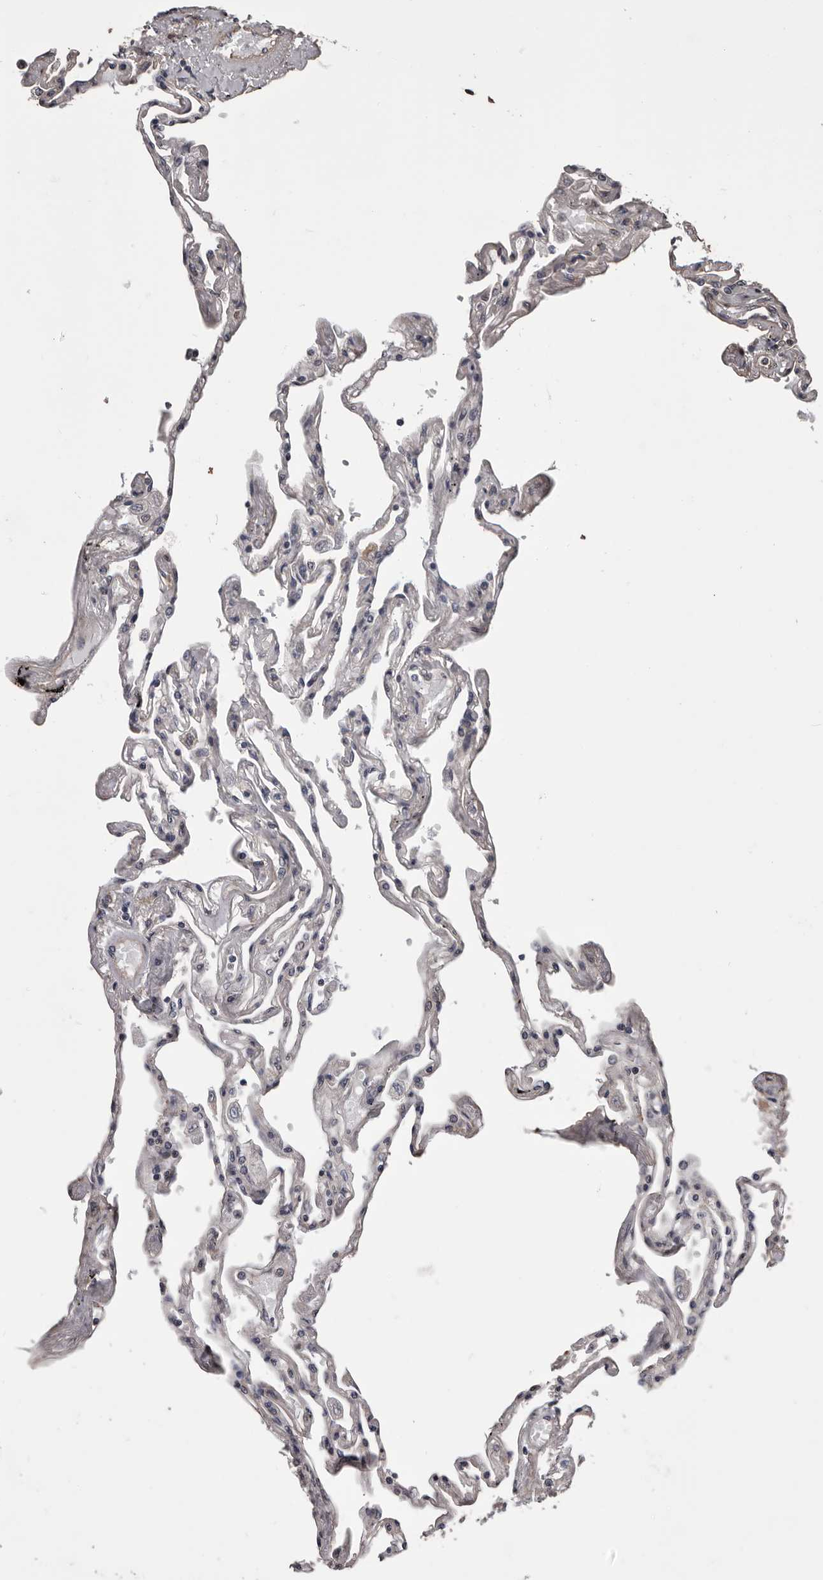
{"staining": {"intensity": "negative", "quantity": "none", "location": "none"}, "tissue": "lung", "cell_type": "Alveolar cells", "image_type": "normal", "snomed": [{"axis": "morphology", "description": "Normal tissue, NOS"}, {"axis": "topography", "description": "Lung"}], "caption": "Immunohistochemistry (IHC) image of unremarkable lung: human lung stained with DAB (3,3'-diaminobenzidine) reveals no significant protein staining in alveolar cells.", "gene": "CEP104", "patient": {"sex": "female", "age": 67}}